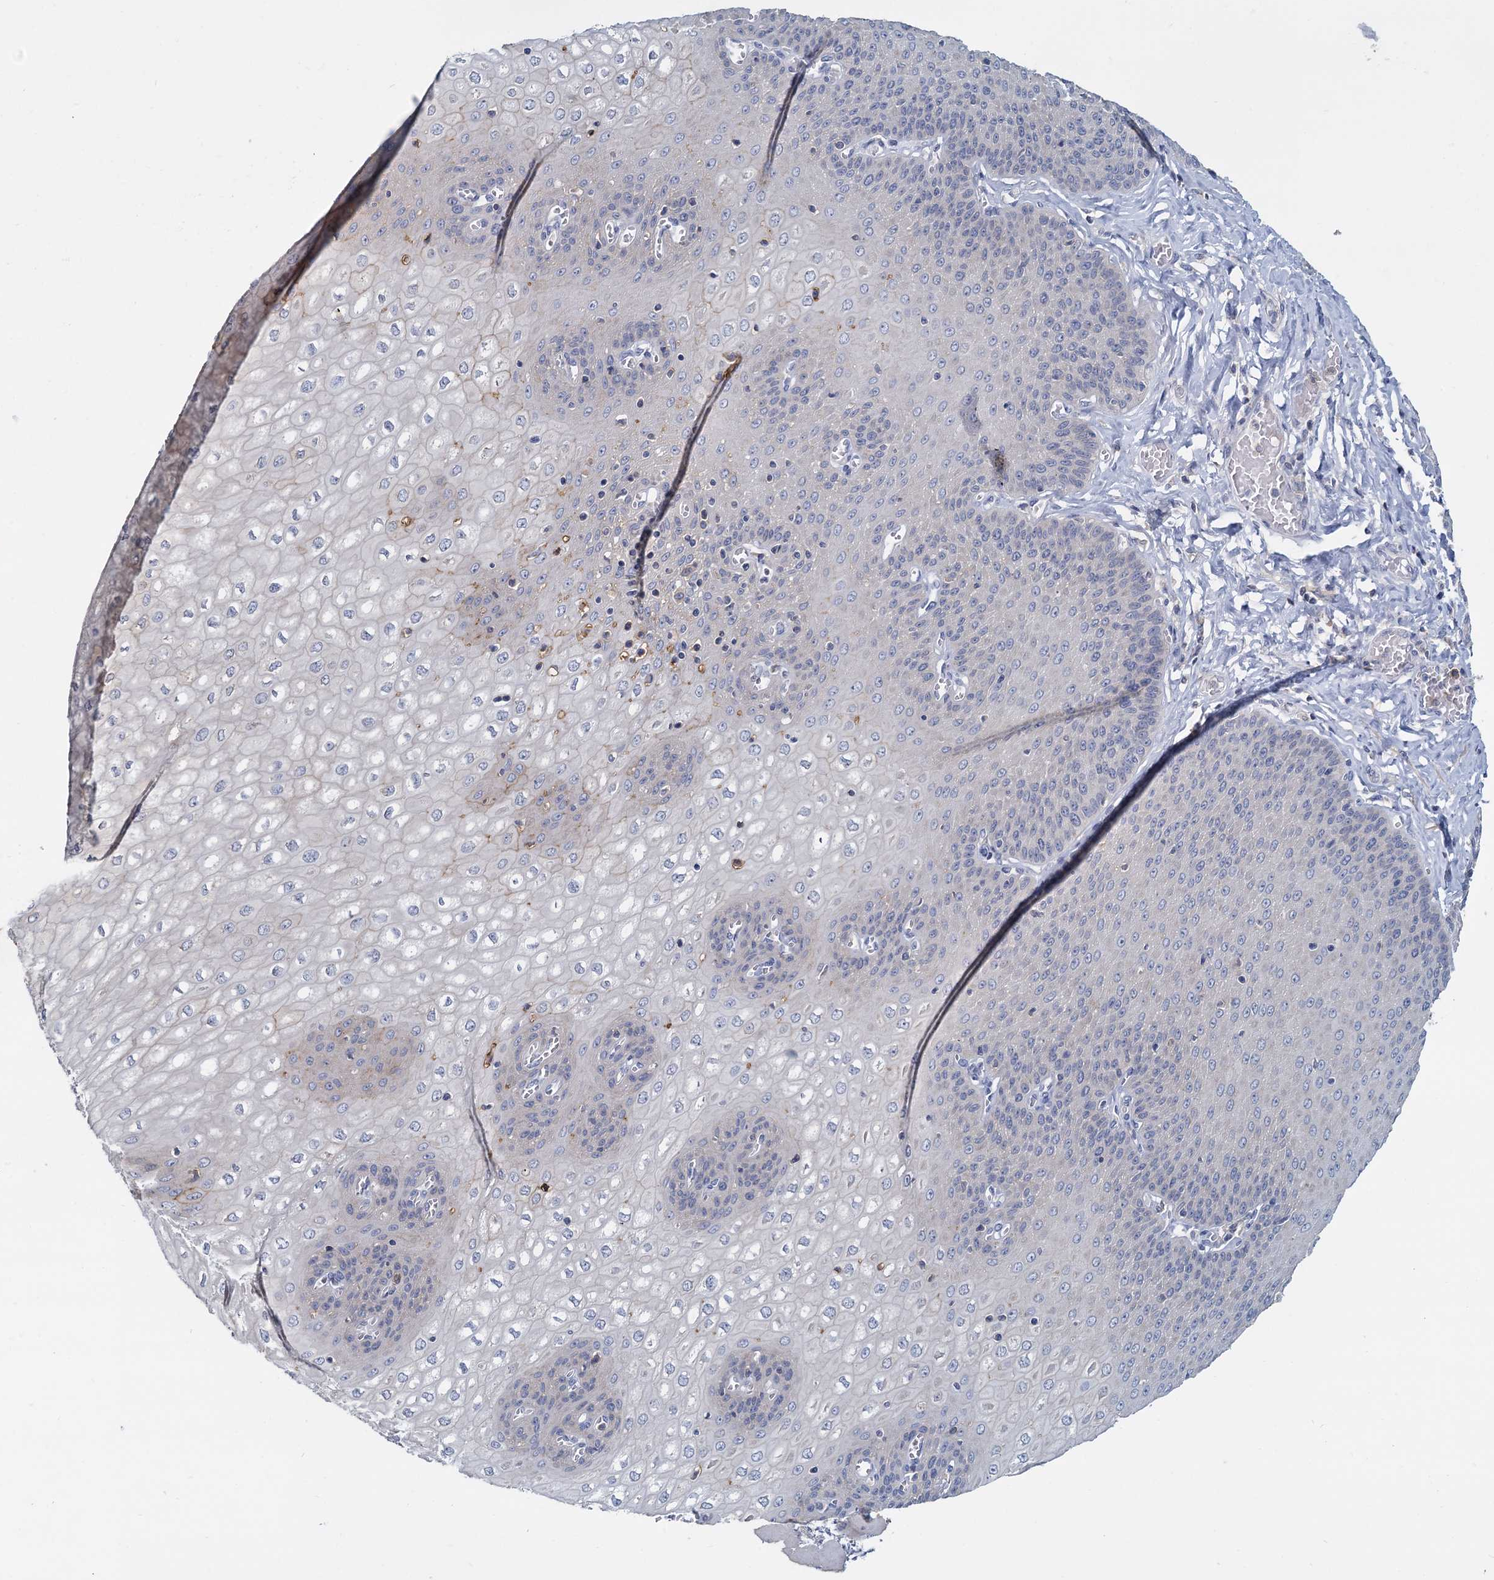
{"staining": {"intensity": "negative", "quantity": "none", "location": "none"}, "tissue": "esophagus", "cell_type": "Squamous epithelial cells", "image_type": "normal", "snomed": [{"axis": "morphology", "description": "Normal tissue, NOS"}, {"axis": "topography", "description": "Esophagus"}], "caption": "High magnification brightfield microscopy of unremarkable esophagus stained with DAB (3,3'-diaminobenzidine) (brown) and counterstained with hematoxylin (blue): squamous epithelial cells show no significant staining. Brightfield microscopy of immunohistochemistry stained with DAB (brown) and hematoxylin (blue), captured at high magnification.", "gene": "ACSM3", "patient": {"sex": "male", "age": 60}}